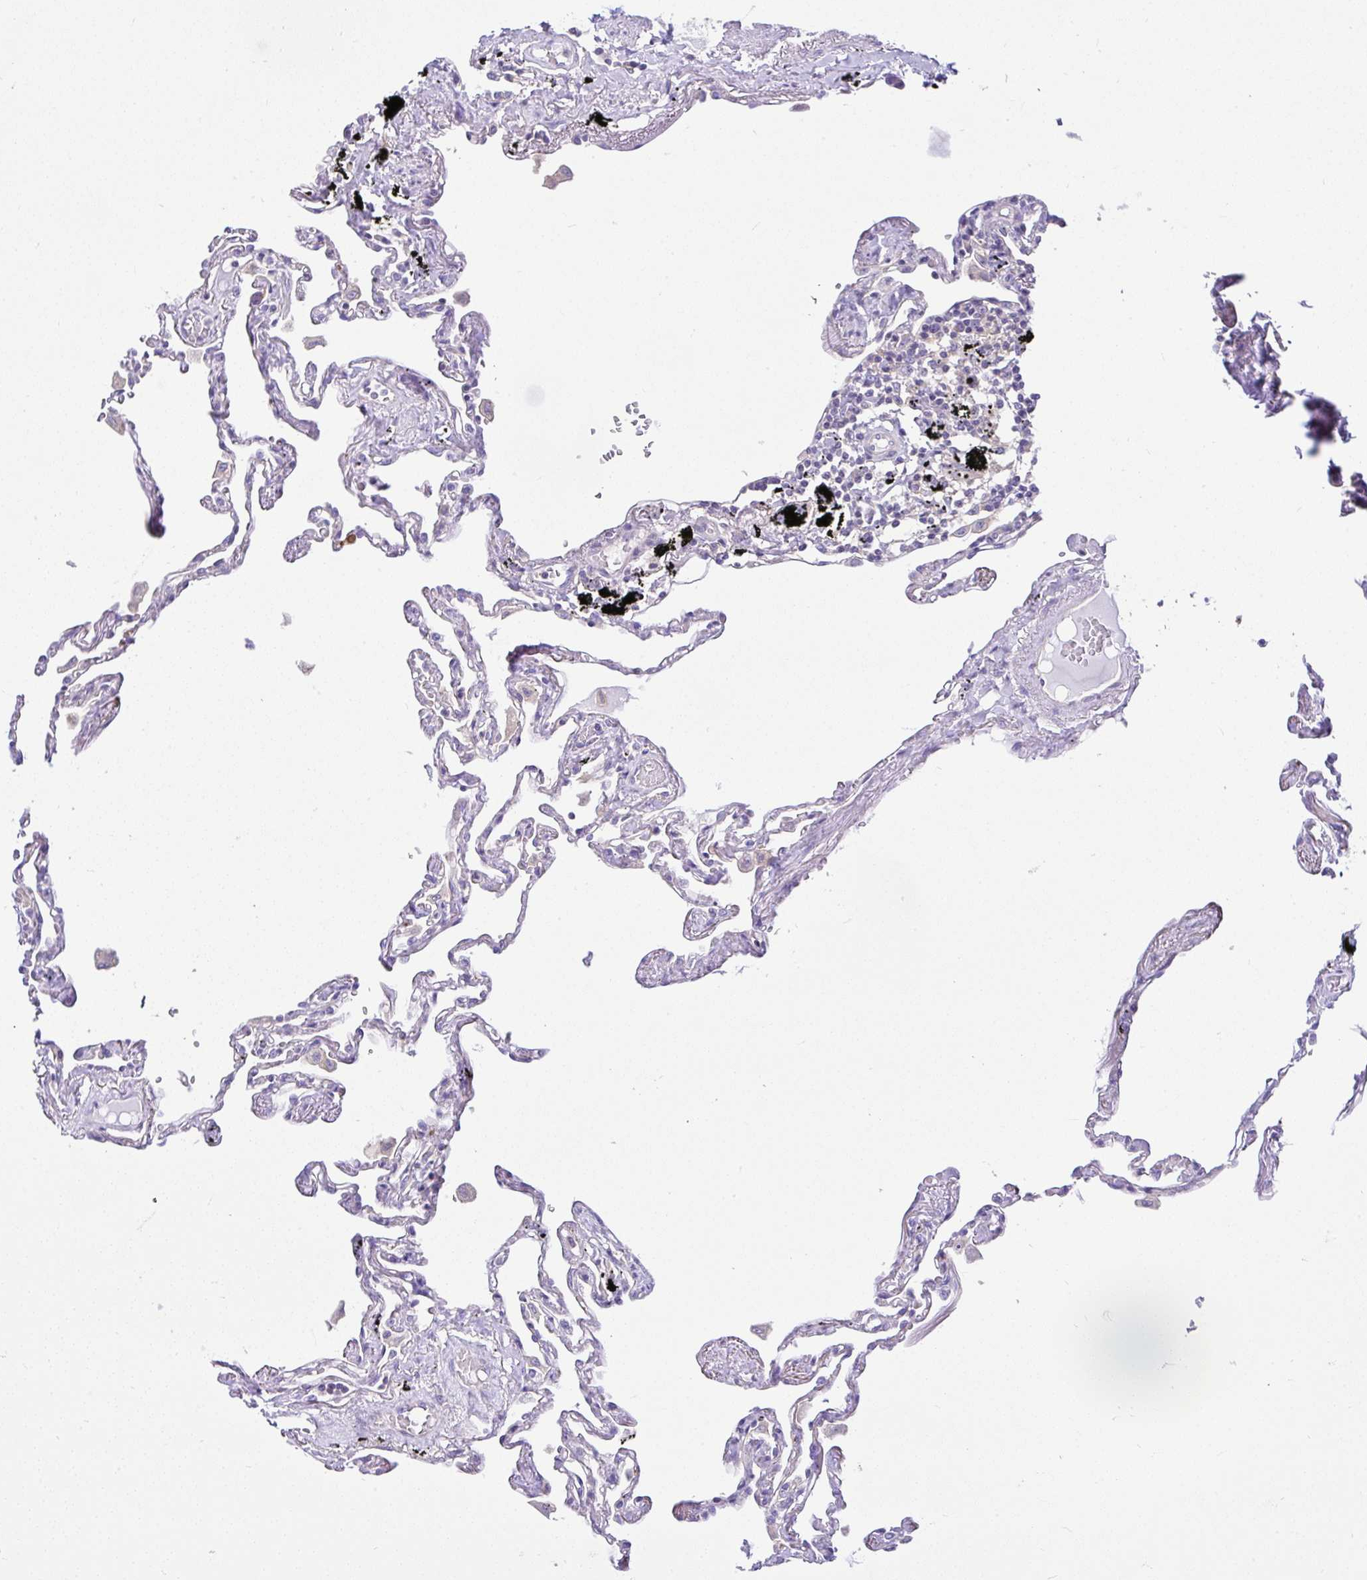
{"staining": {"intensity": "negative", "quantity": "none", "location": "none"}, "tissue": "lung", "cell_type": "Alveolar cells", "image_type": "normal", "snomed": [{"axis": "morphology", "description": "Normal tissue, NOS"}, {"axis": "topography", "description": "Lung"}], "caption": "Immunohistochemistry histopathology image of normal lung: lung stained with DAB exhibits no significant protein positivity in alveolar cells.", "gene": "CCDC142", "patient": {"sex": "female", "age": 67}}